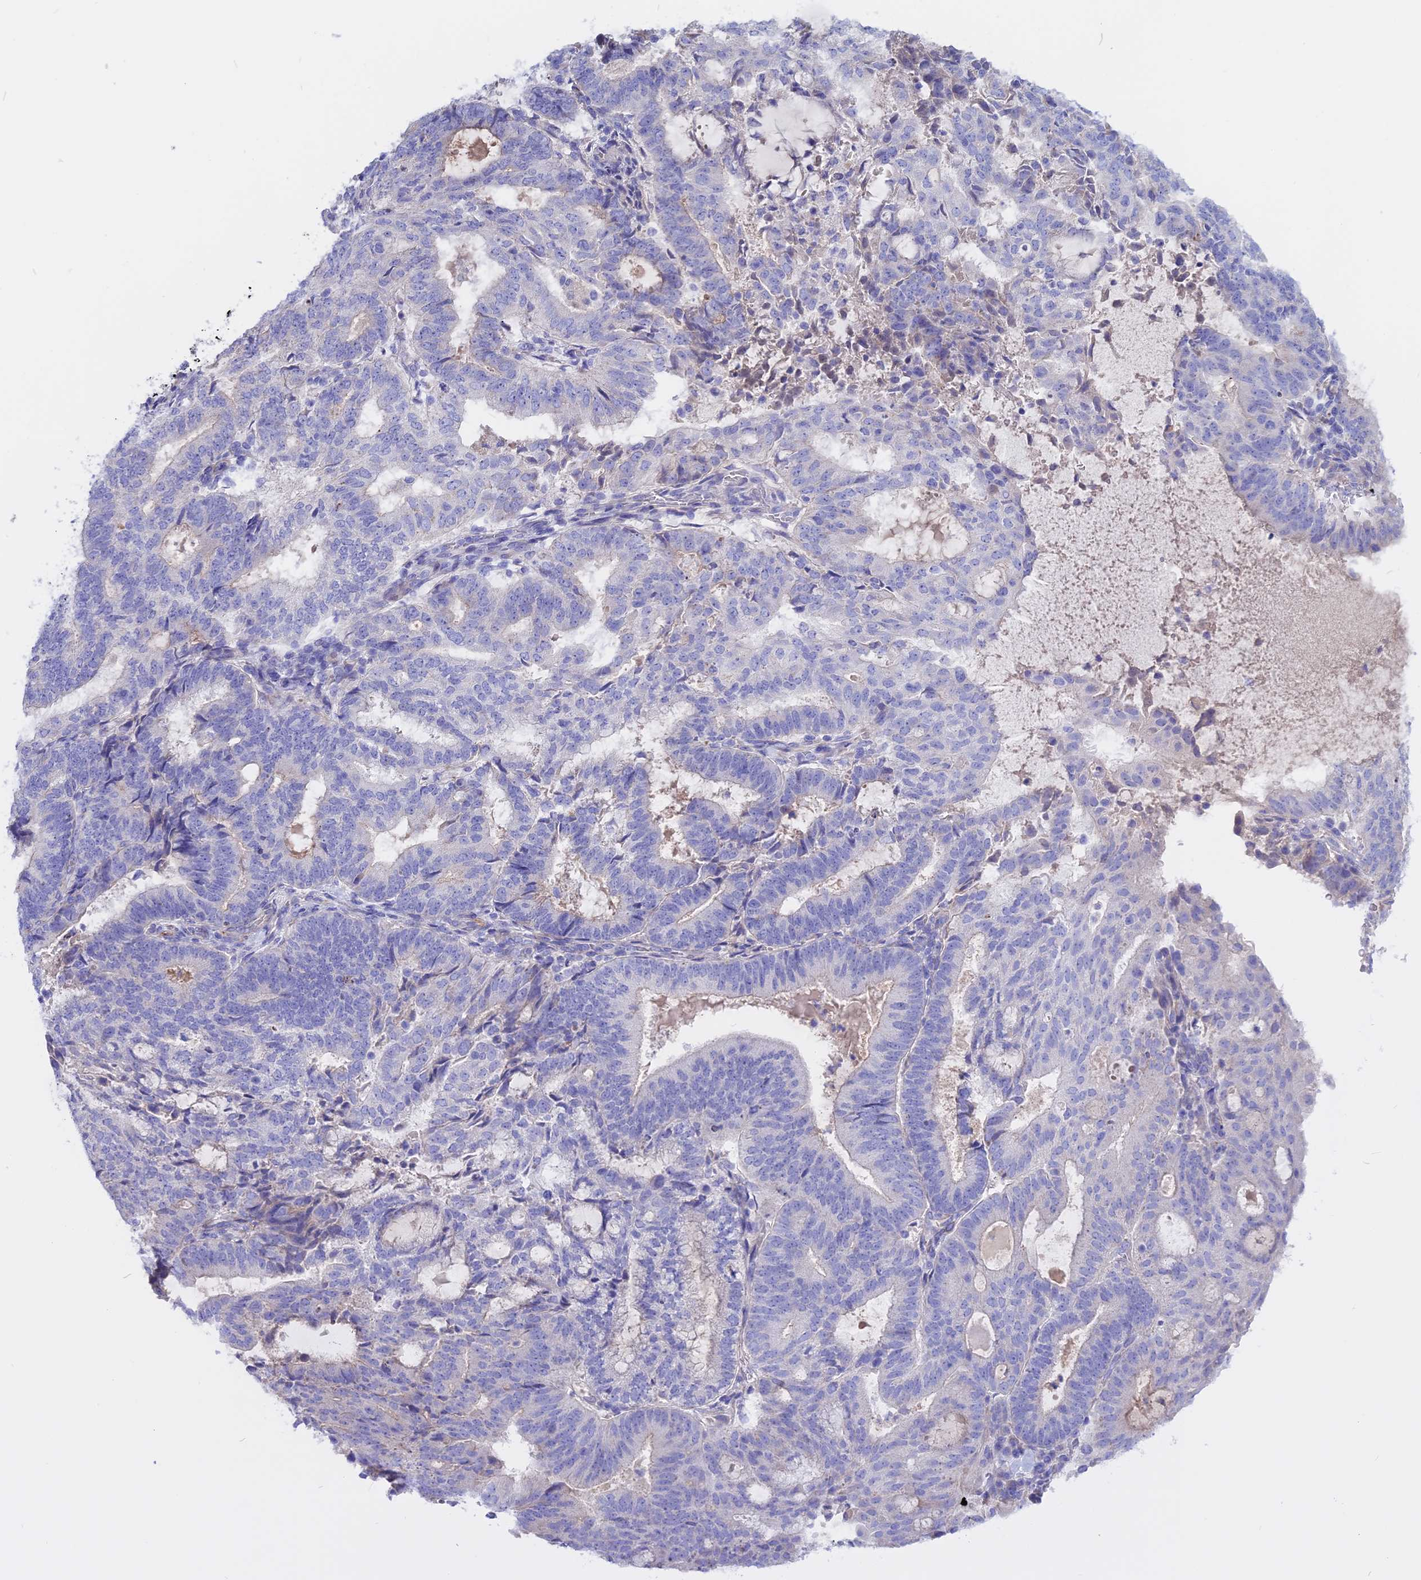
{"staining": {"intensity": "negative", "quantity": "none", "location": "none"}, "tissue": "endometrial cancer", "cell_type": "Tumor cells", "image_type": "cancer", "snomed": [{"axis": "morphology", "description": "Adenocarcinoma, NOS"}, {"axis": "topography", "description": "Endometrium"}], "caption": "Protein analysis of endometrial cancer shows no significant expression in tumor cells.", "gene": "TMEM138", "patient": {"sex": "female", "age": 70}}